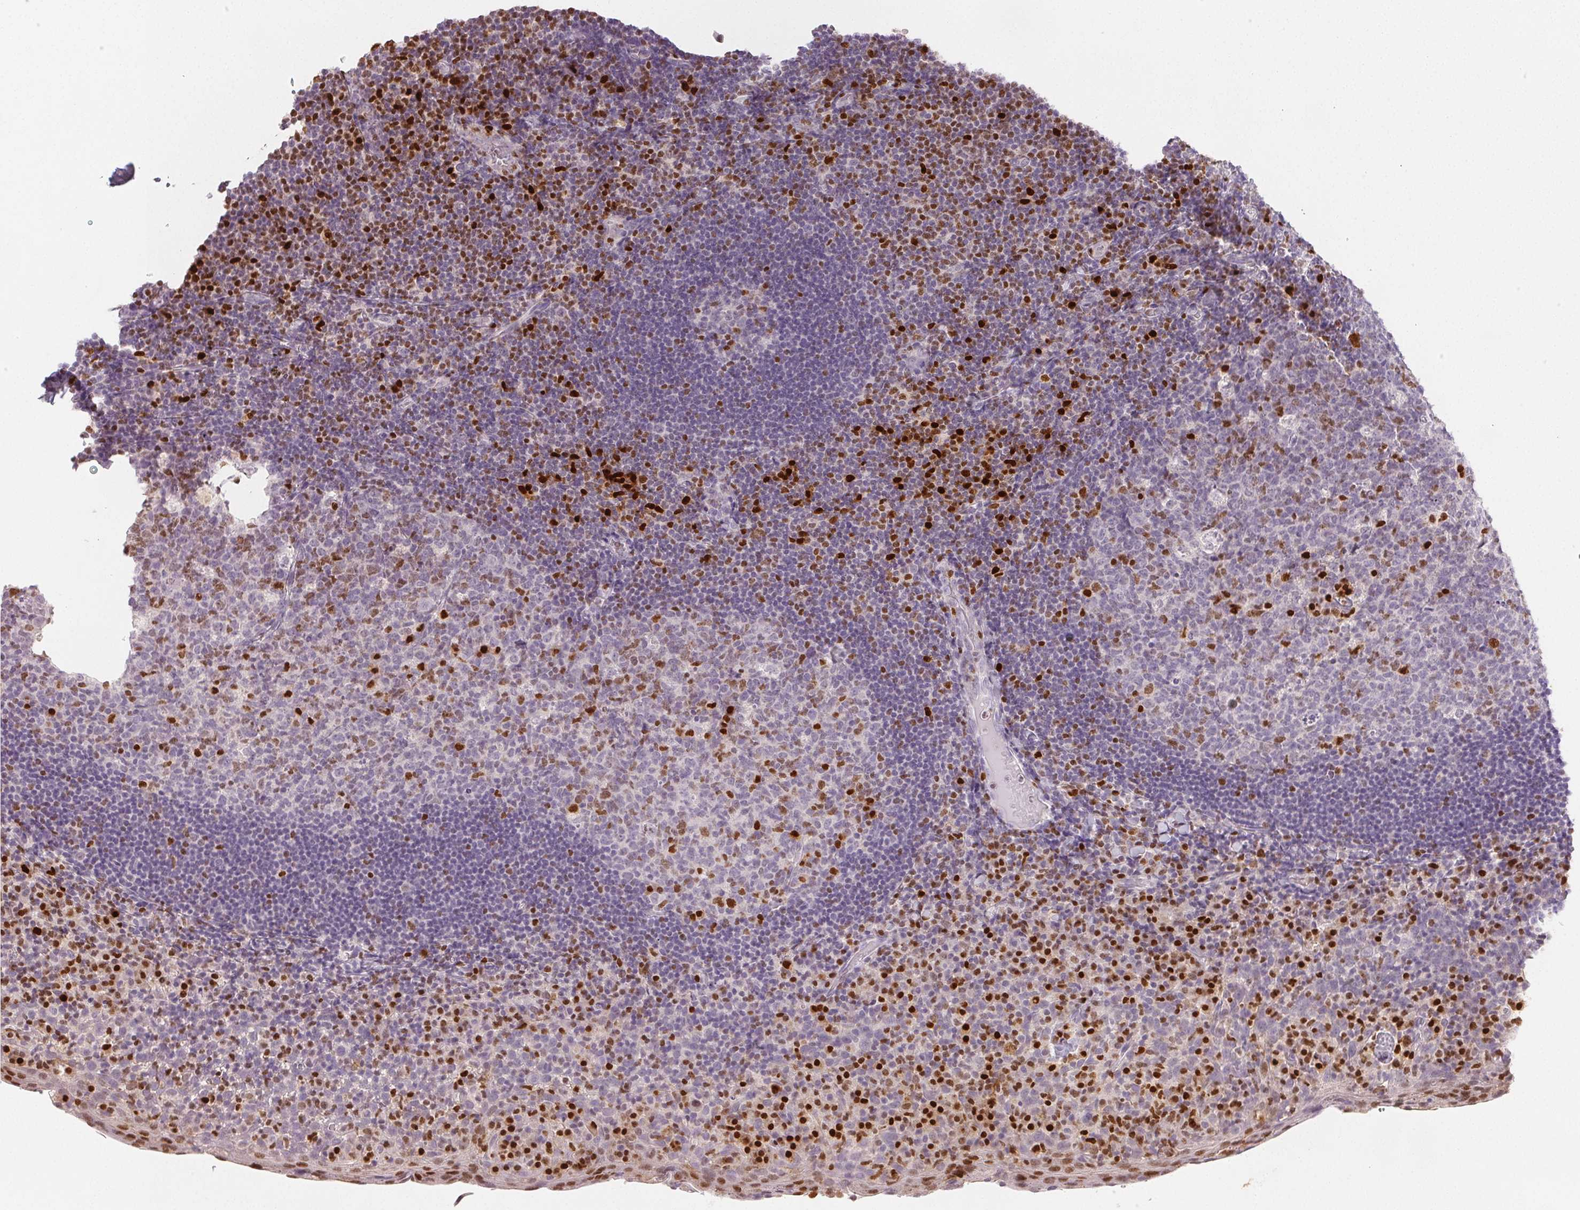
{"staining": {"intensity": "strong", "quantity": "<25%", "location": "nuclear"}, "tissue": "tonsil", "cell_type": "Germinal center cells", "image_type": "normal", "snomed": [{"axis": "morphology", "description": "Normal tissue, NOS"}, {"axis": "topography", "description": "Tonsil"}], "caption": "Immunohistochemistry (IHC) photomicrograph of benign tonsil: tonsil stained using IHC exhibits medium levels of strong protein expression localized specifically in the nuclear of germinal center cells, appearing as a nuclear brown color.", "gene": "RUNX2", "patient": {"sex": "male", "age": 17}}